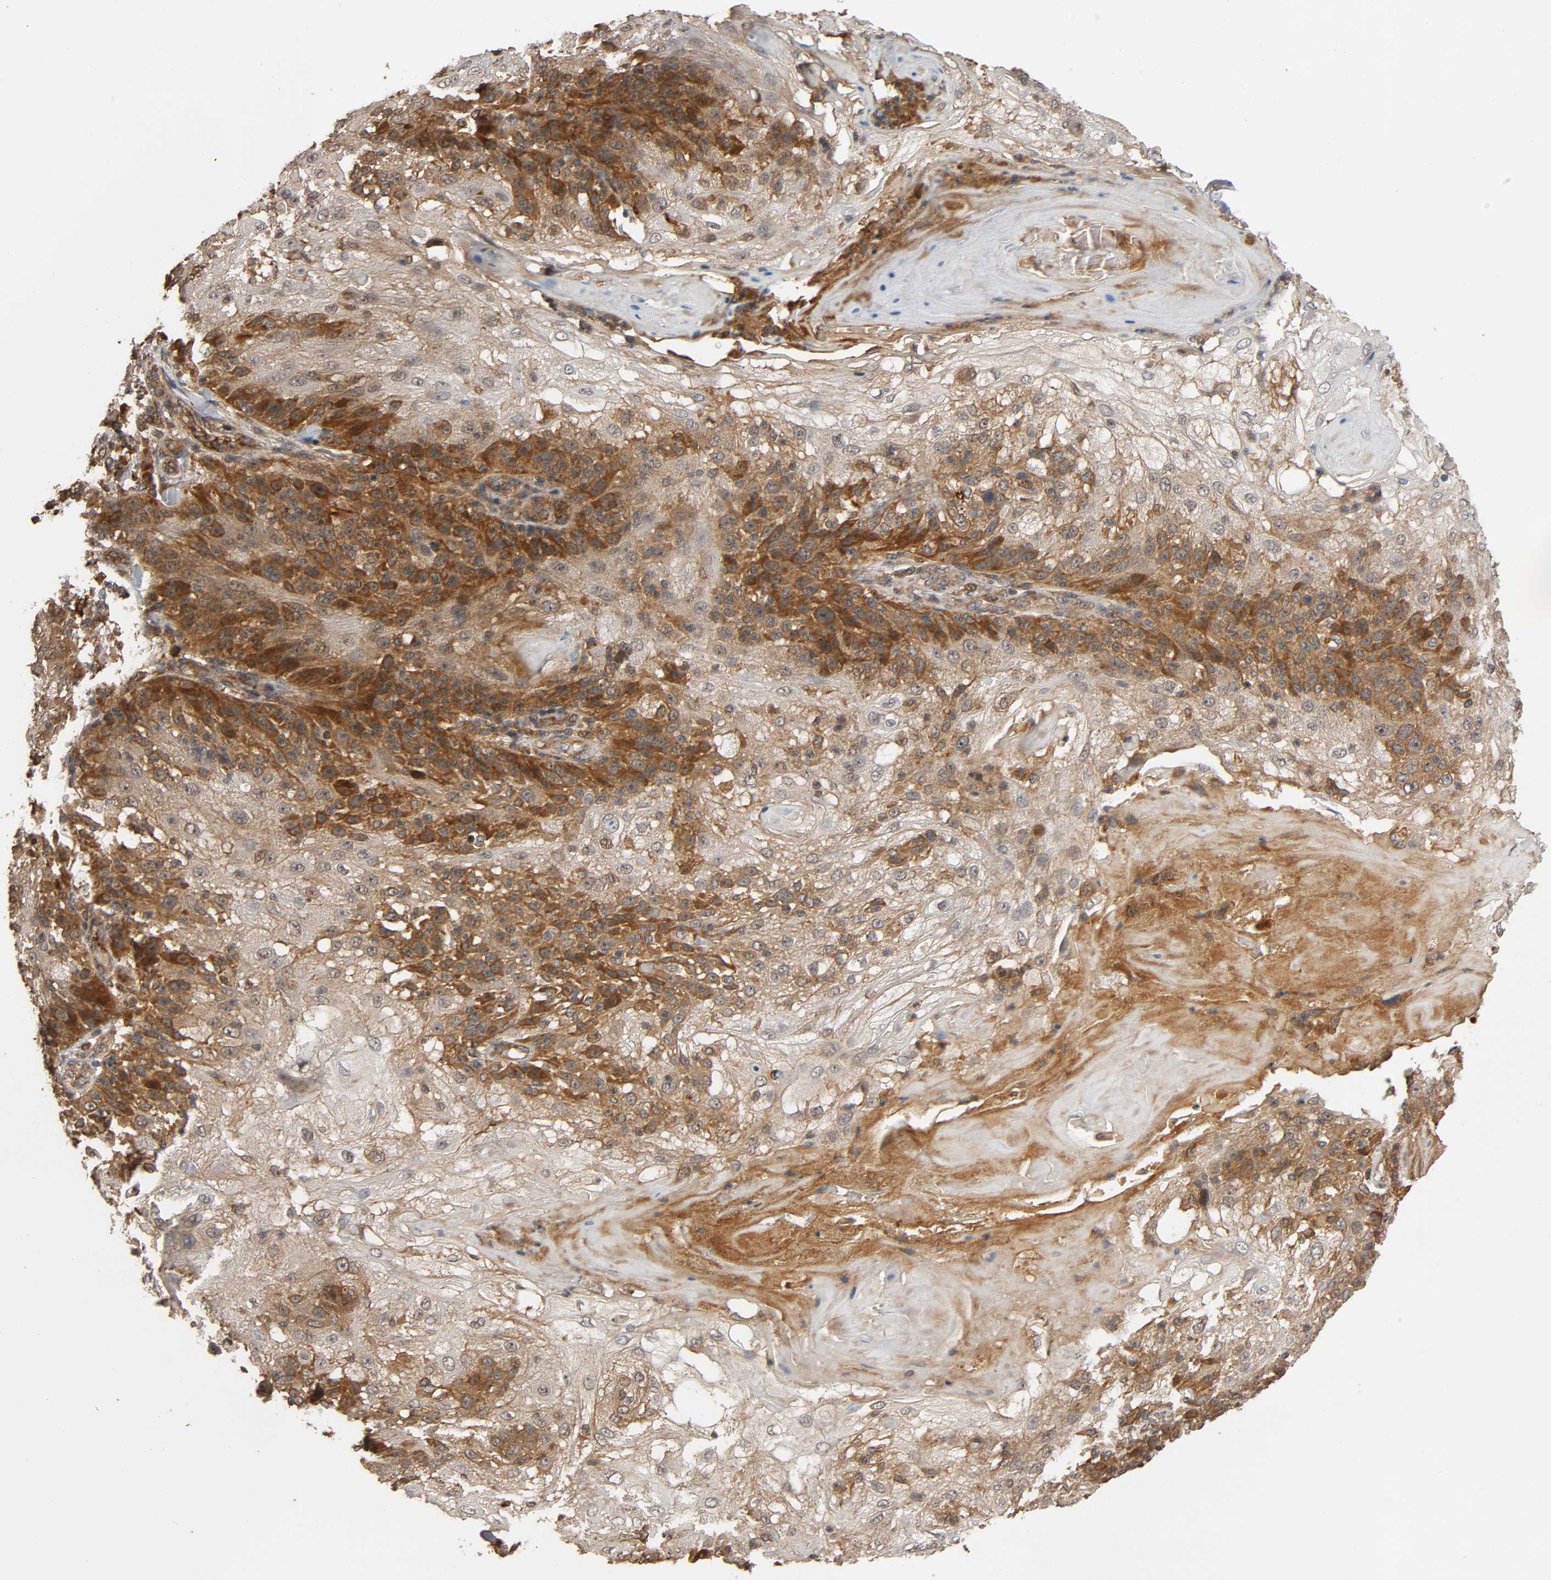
{"staining": {"intensity": "moderate", "quantity": ">75%", "location": "cytoplasmic/membranous"}, "tissue": "skin cancer", "cell_type": "Tumor cells", "image_type": "cancer", "snomed": [{"axis": "morphology", "description": "Normal tissue, NOS"}, {"axis": "morphology", "description": "Squamous cell carcinoma, NOS"}, {"axis": "topography", "description": "Skin"}], "caption": "IHC (DAB (3,3'-diaminobenzidine)) staining of skin squamous cell carcinoma demonstrates moderate cytoplasmic/membranous protein expression in about >75% of tumor cells. The protein of interest is stained brown, and the nuclei are stained in blue (DAB IHC with brightfield microscopy, high magnification).", "gene": "MAP3K8", "patient": {"sex": "female", "age": 83}}